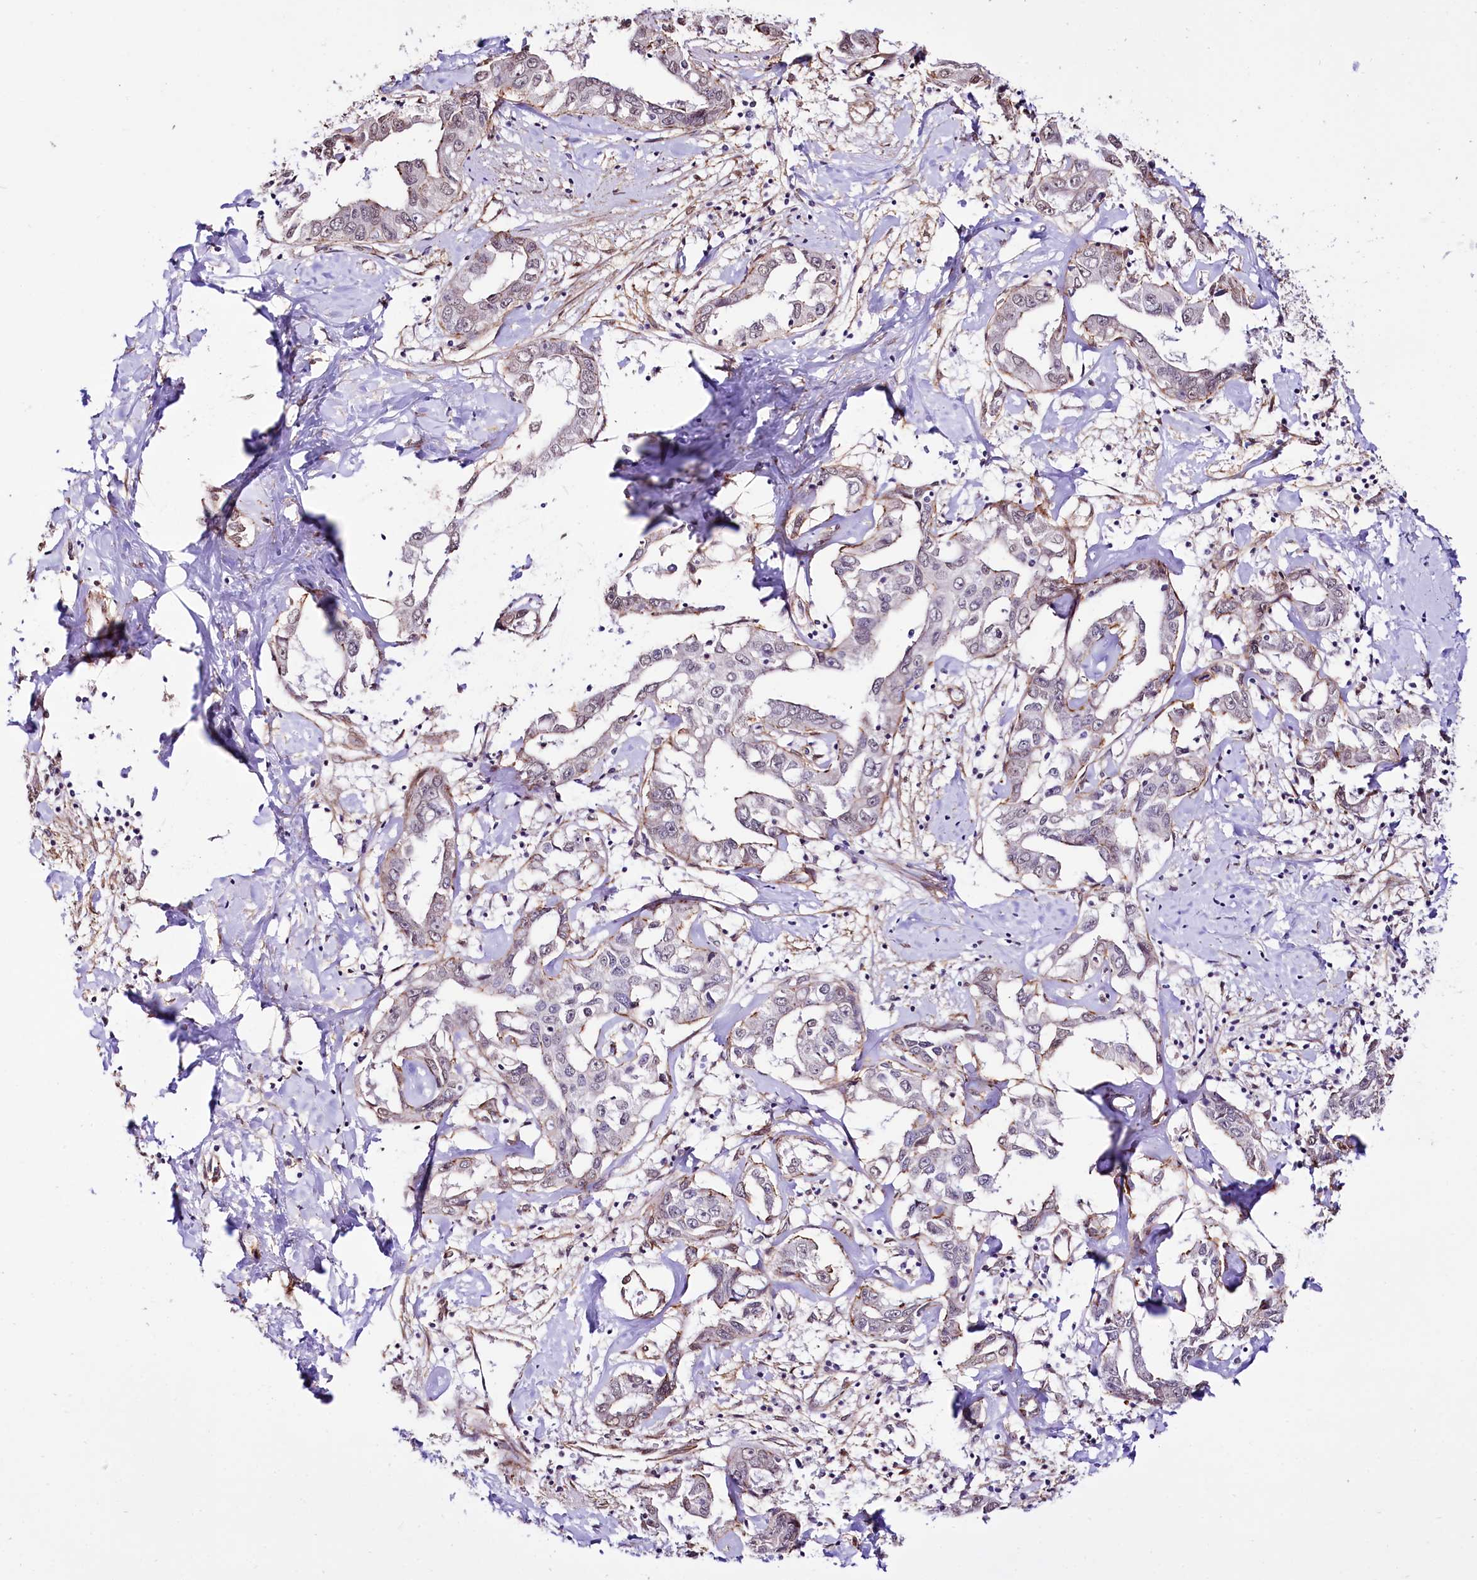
{"staining": {"intensity": "negative", "quantity": "none", "location": "none"}, "tissue": "liver cancer", "cell_type": "Tumor cells", "image_type": "cancer", "snomed": [{"axis": "morphology", "description": "Cholangiocarcinoma"}, {"axis": "topography", "description": "Liver"}], "caption": "The histopathology image shows no staining of tumor cells in liver cancer (cholangiocarcinoma). The staining was performed using DAB to visualize the protein expression in brown, while the nuclei were stained in blue with hematoxylin (Magnification: 20x).", "gene": "ST7", "patient": {"sex": "male", "age": 59}}